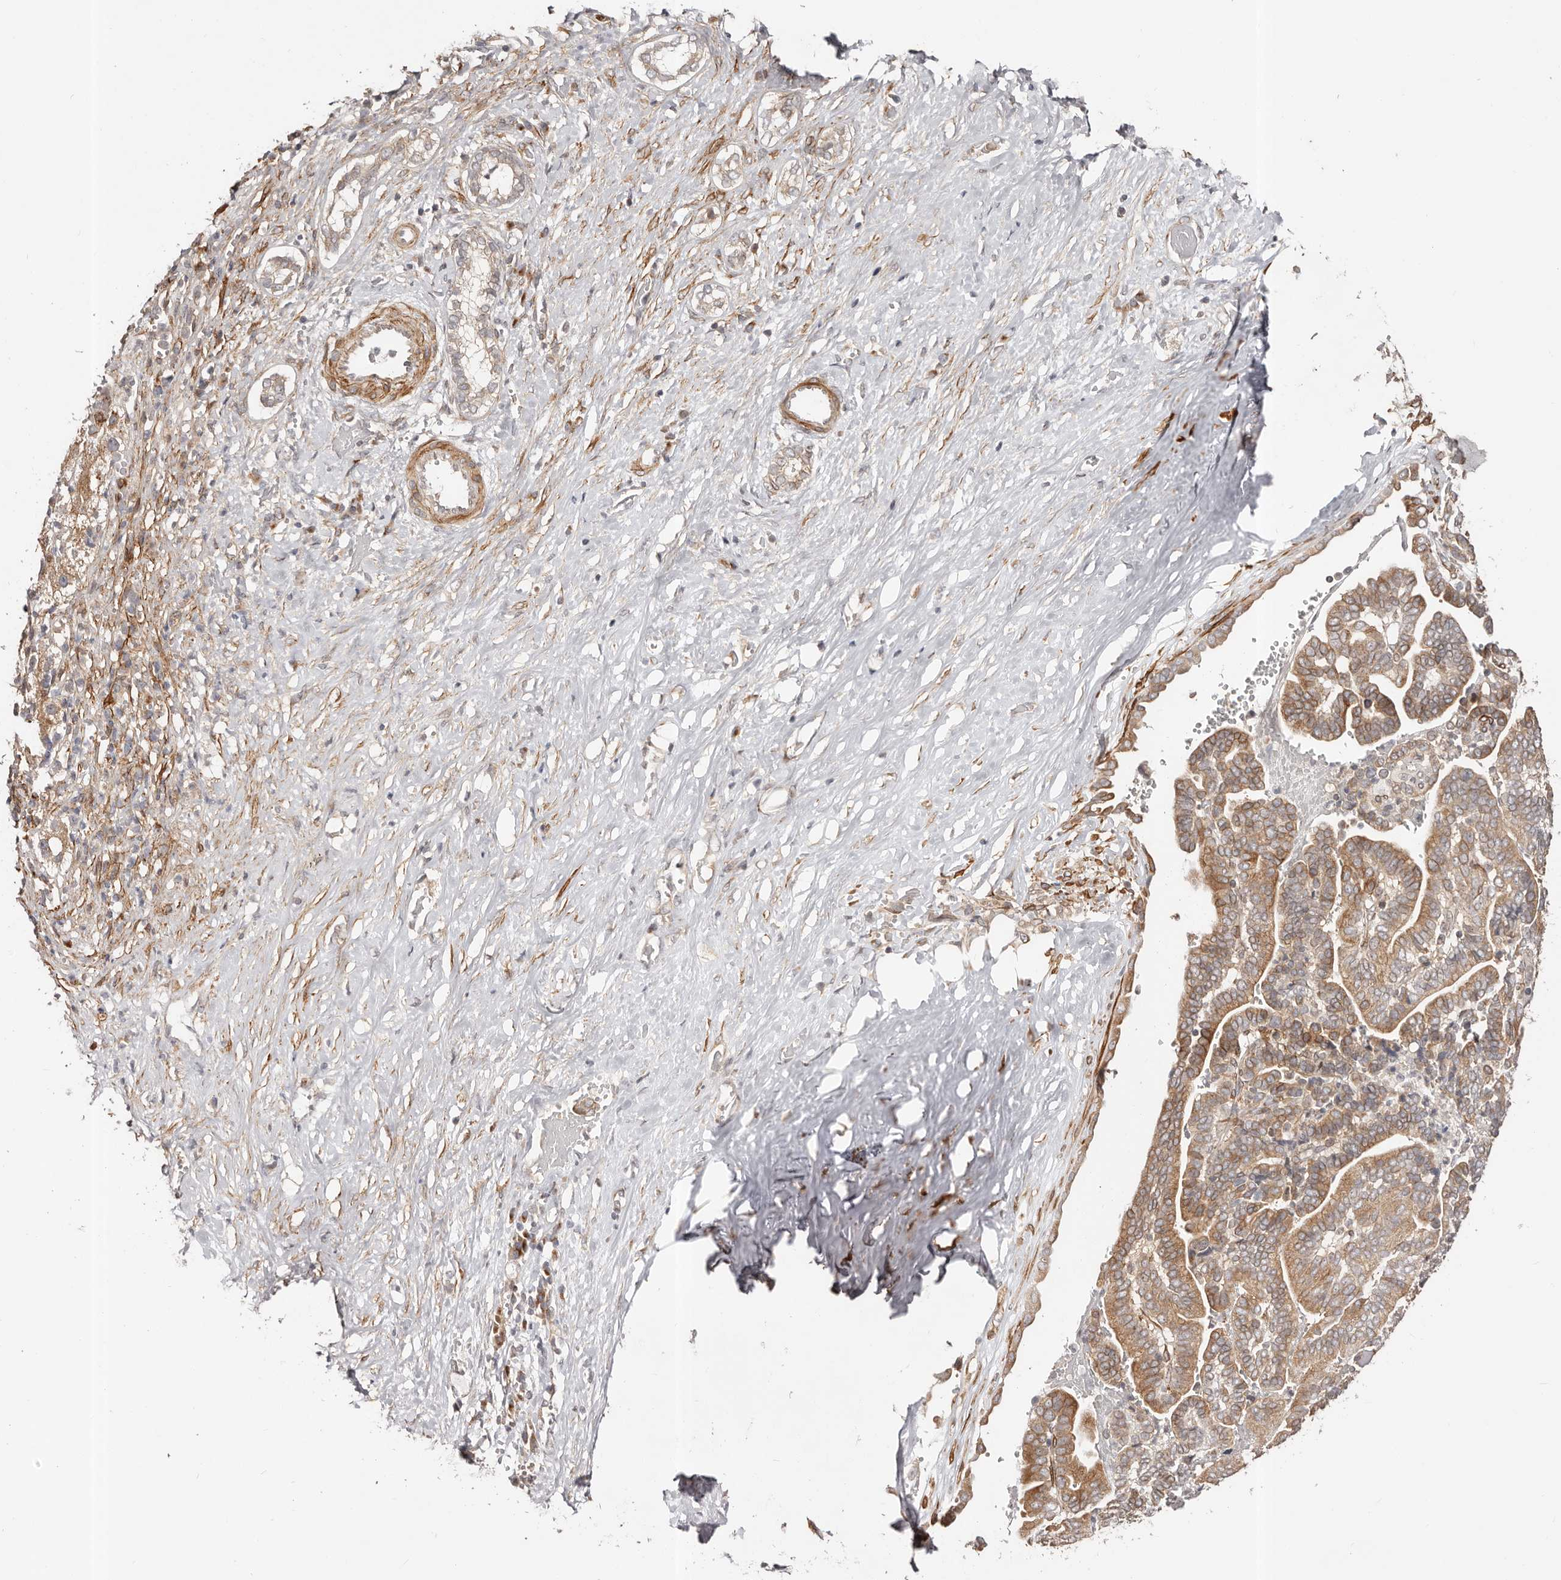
{"staining": {"intensity": "moderate", "quantity": ">75%", "location": "cytoplasmic/membranous"}, "tissue": "liver cancer", "cell_type": "Tumor cells", "image_type": "cancer", "snomed": [{"axis": "morphology", "description": "Cholangiocarcinoma"}, {"axis": "topography", "description": "Liver"}], "caption": "DAB (3,3'-diaminobenzidine) immunohistochemical staining of human cholangiocarcinoma (liver) demonstrates moderate cytoplasmic/membranous protein staining in approximately >75% of tumor cells. The protein of interest is stained brown, and the nuclei are stained in blue (DAB IHC with brightfield microscopy, high magnification).", "gene": "MICAL2", "patient": {"sex": "female", "age": 75}}